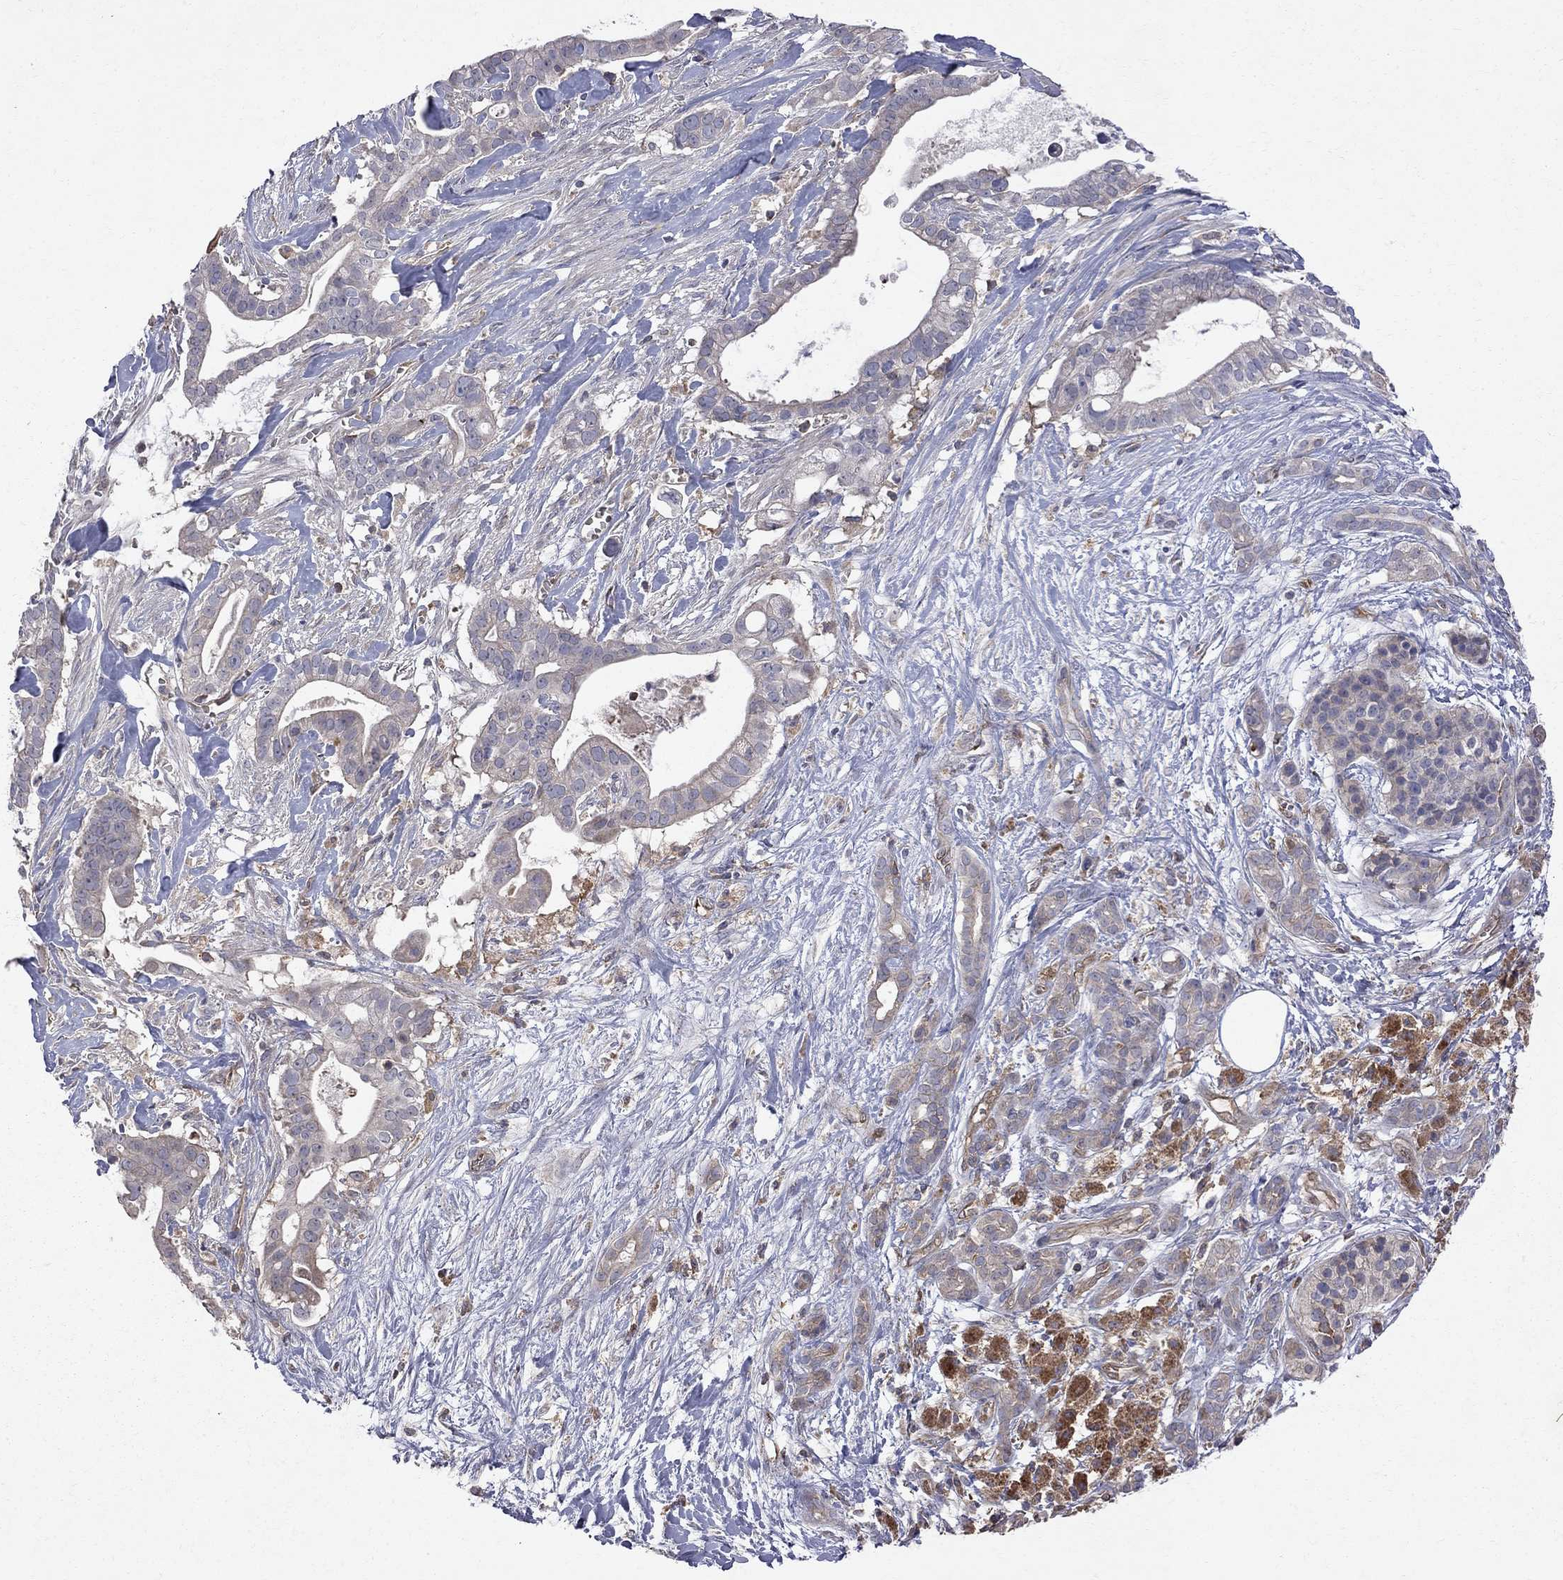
{"staining": {"intensity": "negative", "quantity": "none", "location": "none"}, "tissue": "pancreatic cancer", "cell_type": "Tumor cells", "image_type": "cancer", "snomed": [{"axis": "morphology", "description": "Adenocarcinoma, NOS"}, {"axis": "topography", "description": "Pancreas"}], "caption": "Immunohistochemistry image of human pancreatic adenocarcinoma stained for a protein (brown), which shows no positivity in tumor cells. The staining was performed using DAB (3,3'-diaminobenzidine) to visualize the protein expression in brown, while the nuclei were stained in blue with hematoxylin (Magnification: 20x).", "gene": "ABI3", "patient": {"sex": "male", "age": 61}}